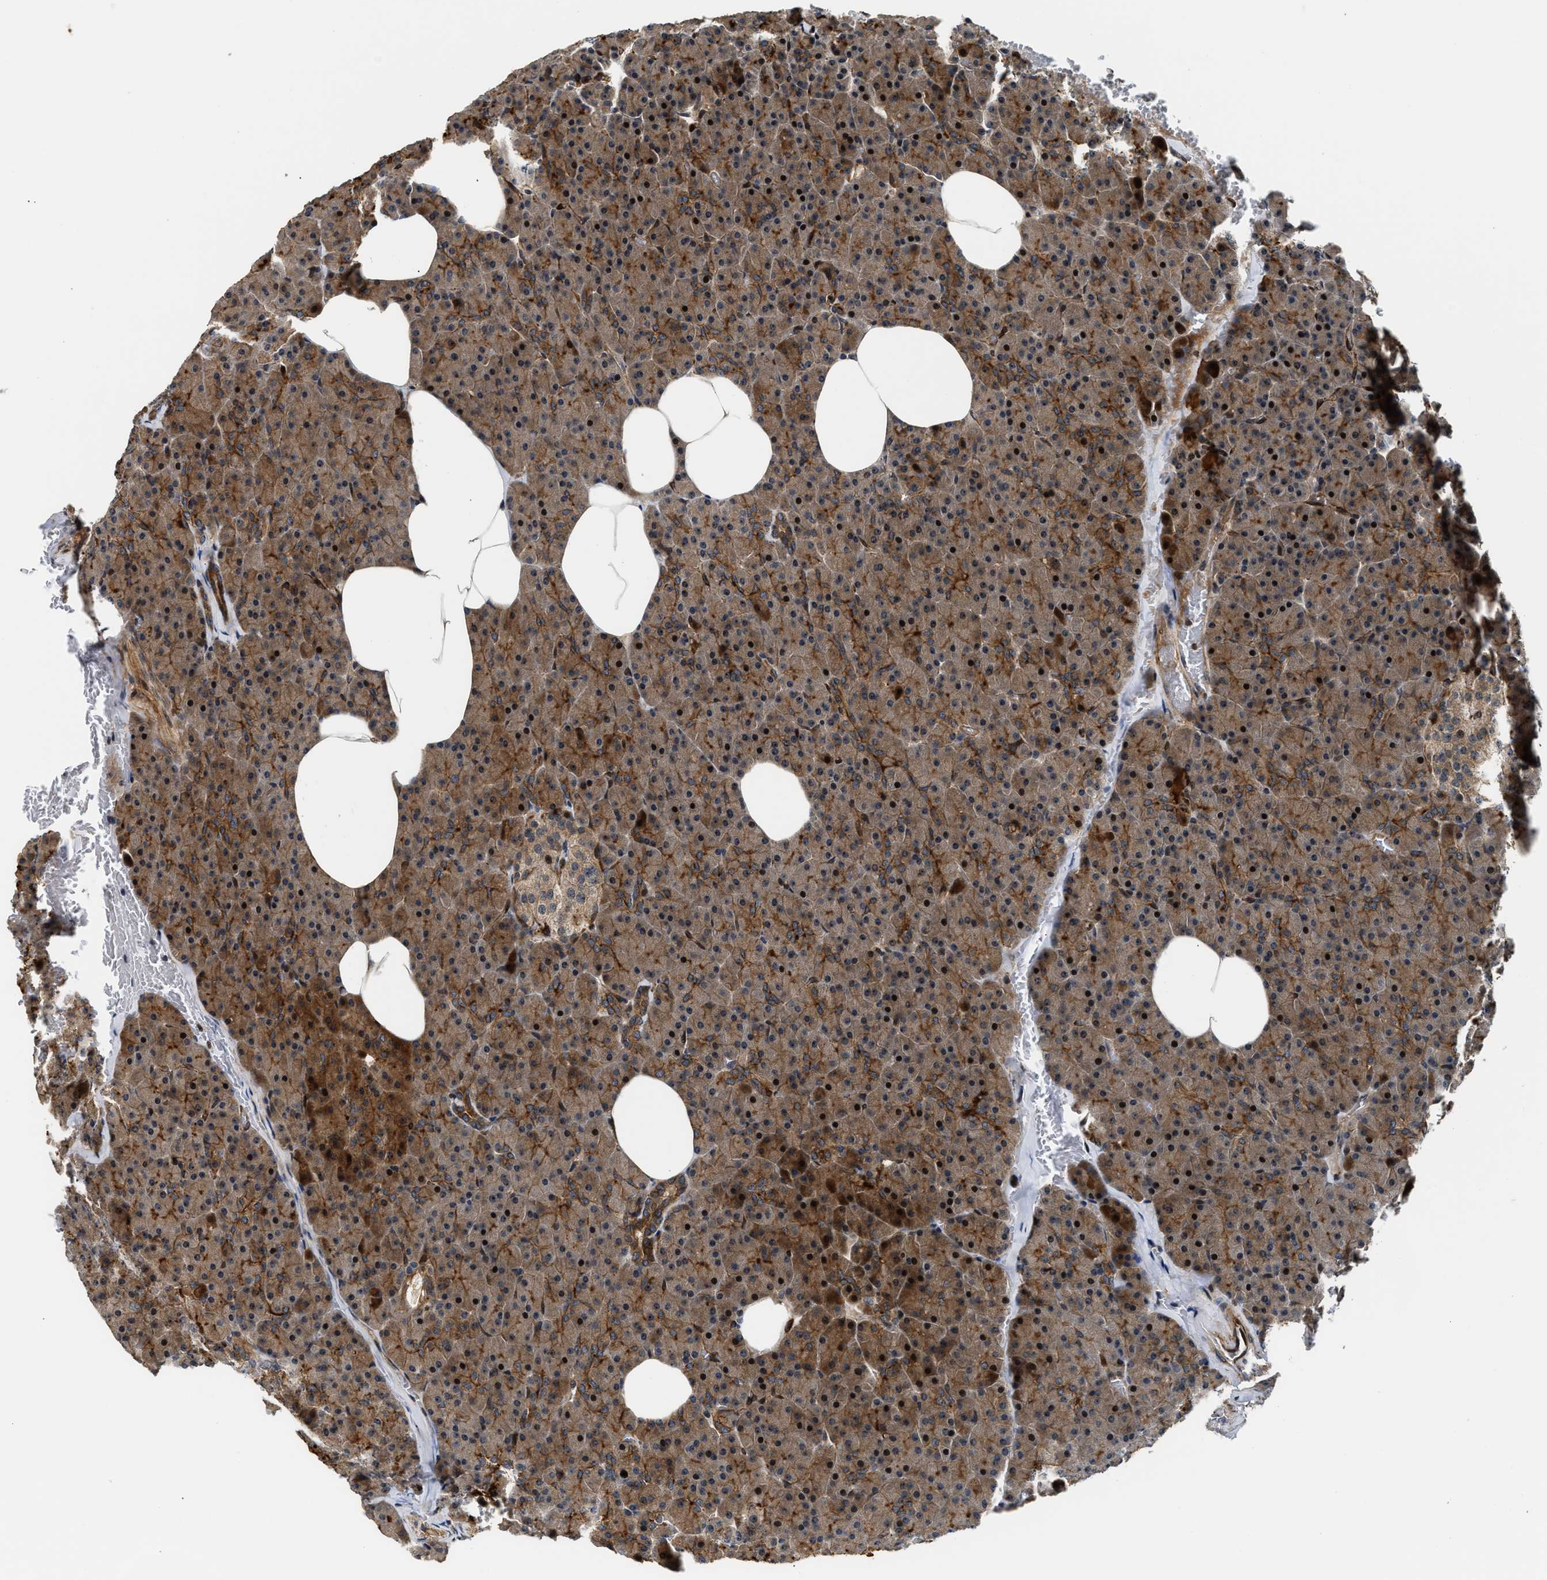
{"staining": {"intensity": "strong", "quantity": ">75%", "location": "cytoplasmic/membranous"}, "tissue": "pancreas", "cell_type": "Exocrine glandular cells", "image_type": "normal", "snomed": [{"axis": "morphology", "description": "Normal tissue, NOS"}, {"axis": "topography", "description": "Pancreas"}], "caption": "Immunohistochemistry (IHC) micrograph of unremarkable pancreas: human pancreas stained using immunohistochemistry reveals high levels of strong protein expression localized specifically in the cytoplasmic/membranous of exocrine glandular cells, appearing as a cytoplasmic/membranous brown color.", "gene": "ALDH3A2", "patient": {"sex": "female", "age": 35}}